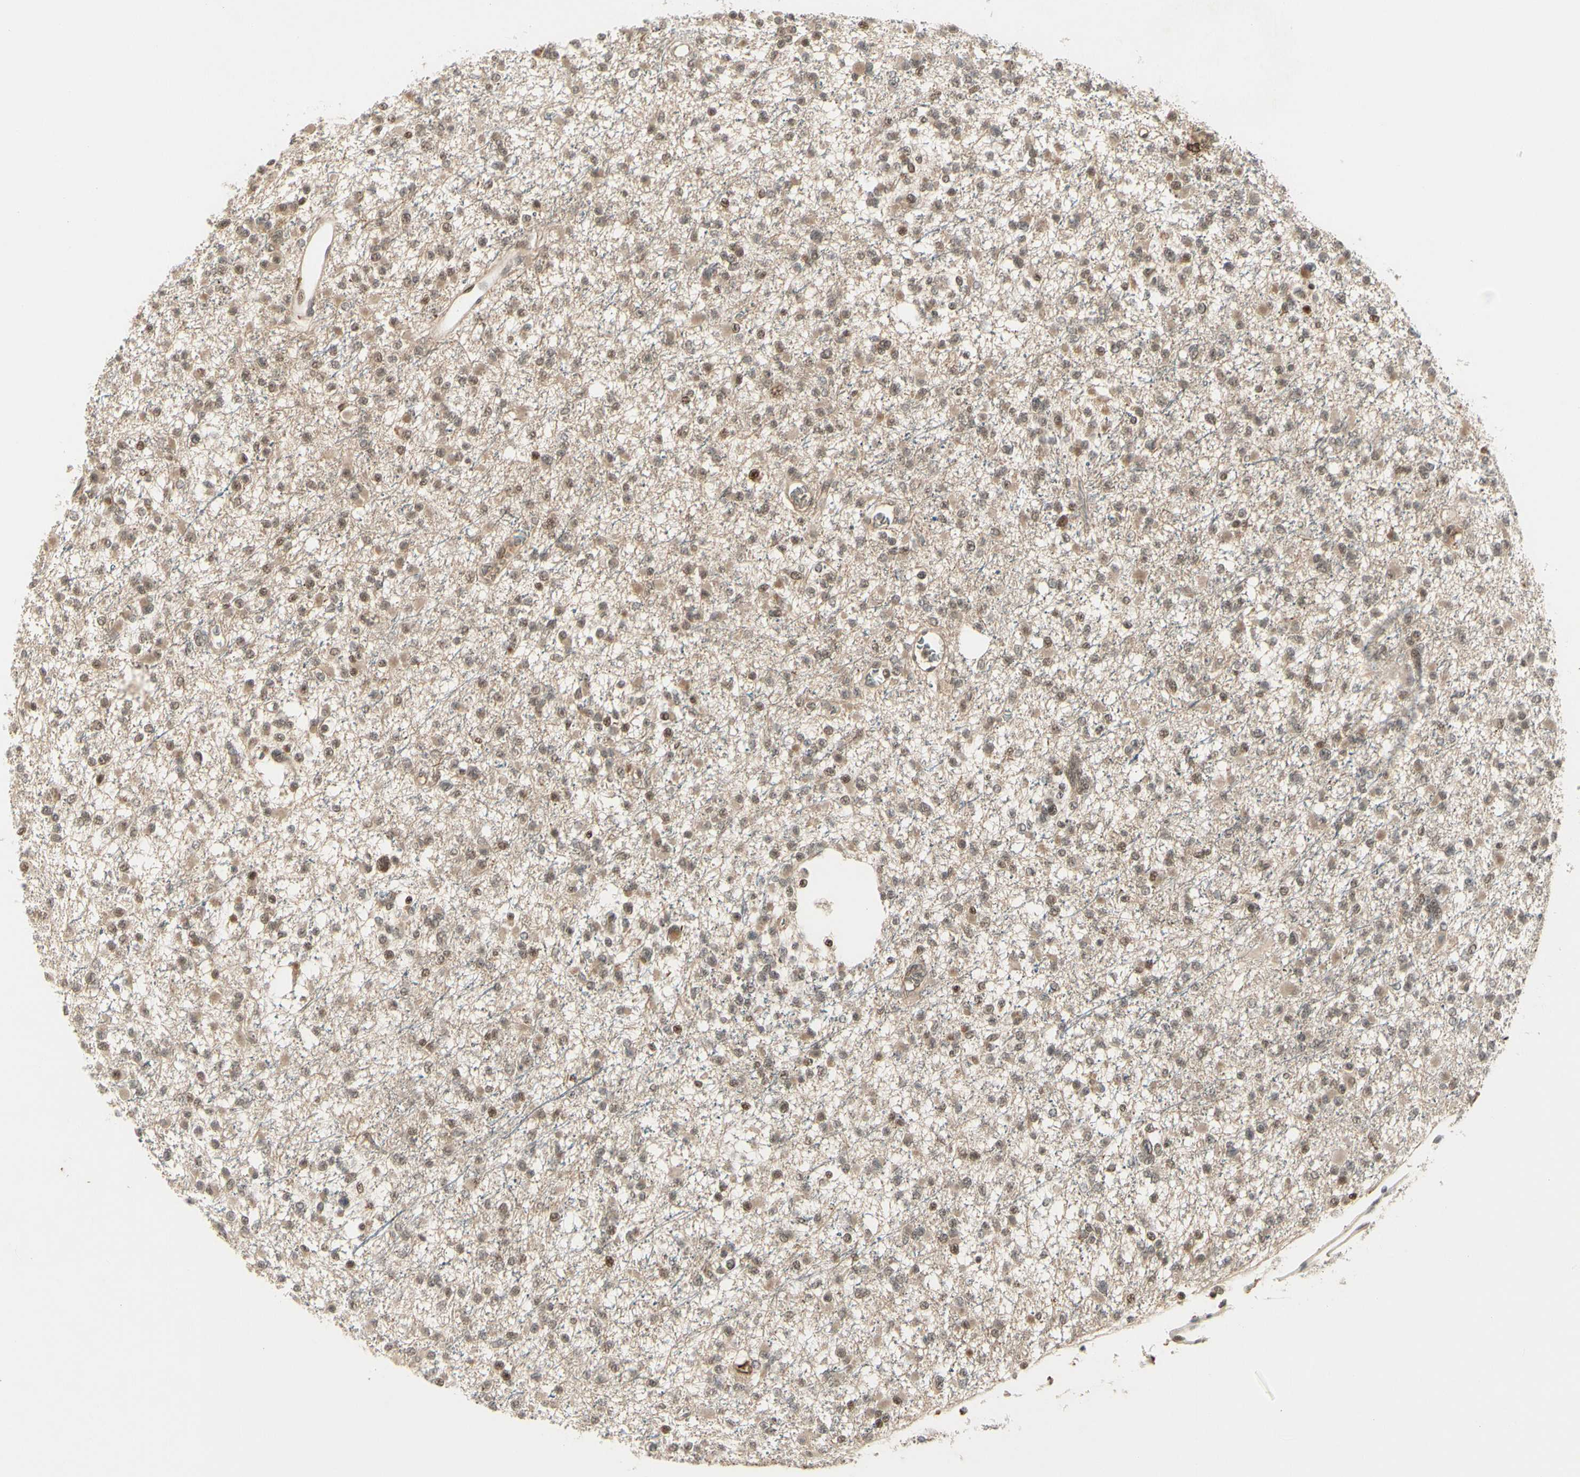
{"staining": {"intensity": "weak", "quantity": "25%-75%", "location": "cytoplasmic/membranous,nuclear"}, "tissue": "glioma", "cell_type": "Tumor cells", "image_type": "cancer", "snomed": [{"axis": "morphology", "description": "Glioma, malignant, Low grade"}, {"axis": "topography", "description": "Brain"}], "caption": "Immunohistochemical staining of glioma exhibits weak cytoplasmic/membranous and nuclear protein positivity in approximately 25%-75% of tumor cells. (DAB (3,3'-diaminobenzidine) IHC with brightfield microscopy, high magnification).", "gene": "CDK11A", "patient": {"sex": "female", "age": 22}}